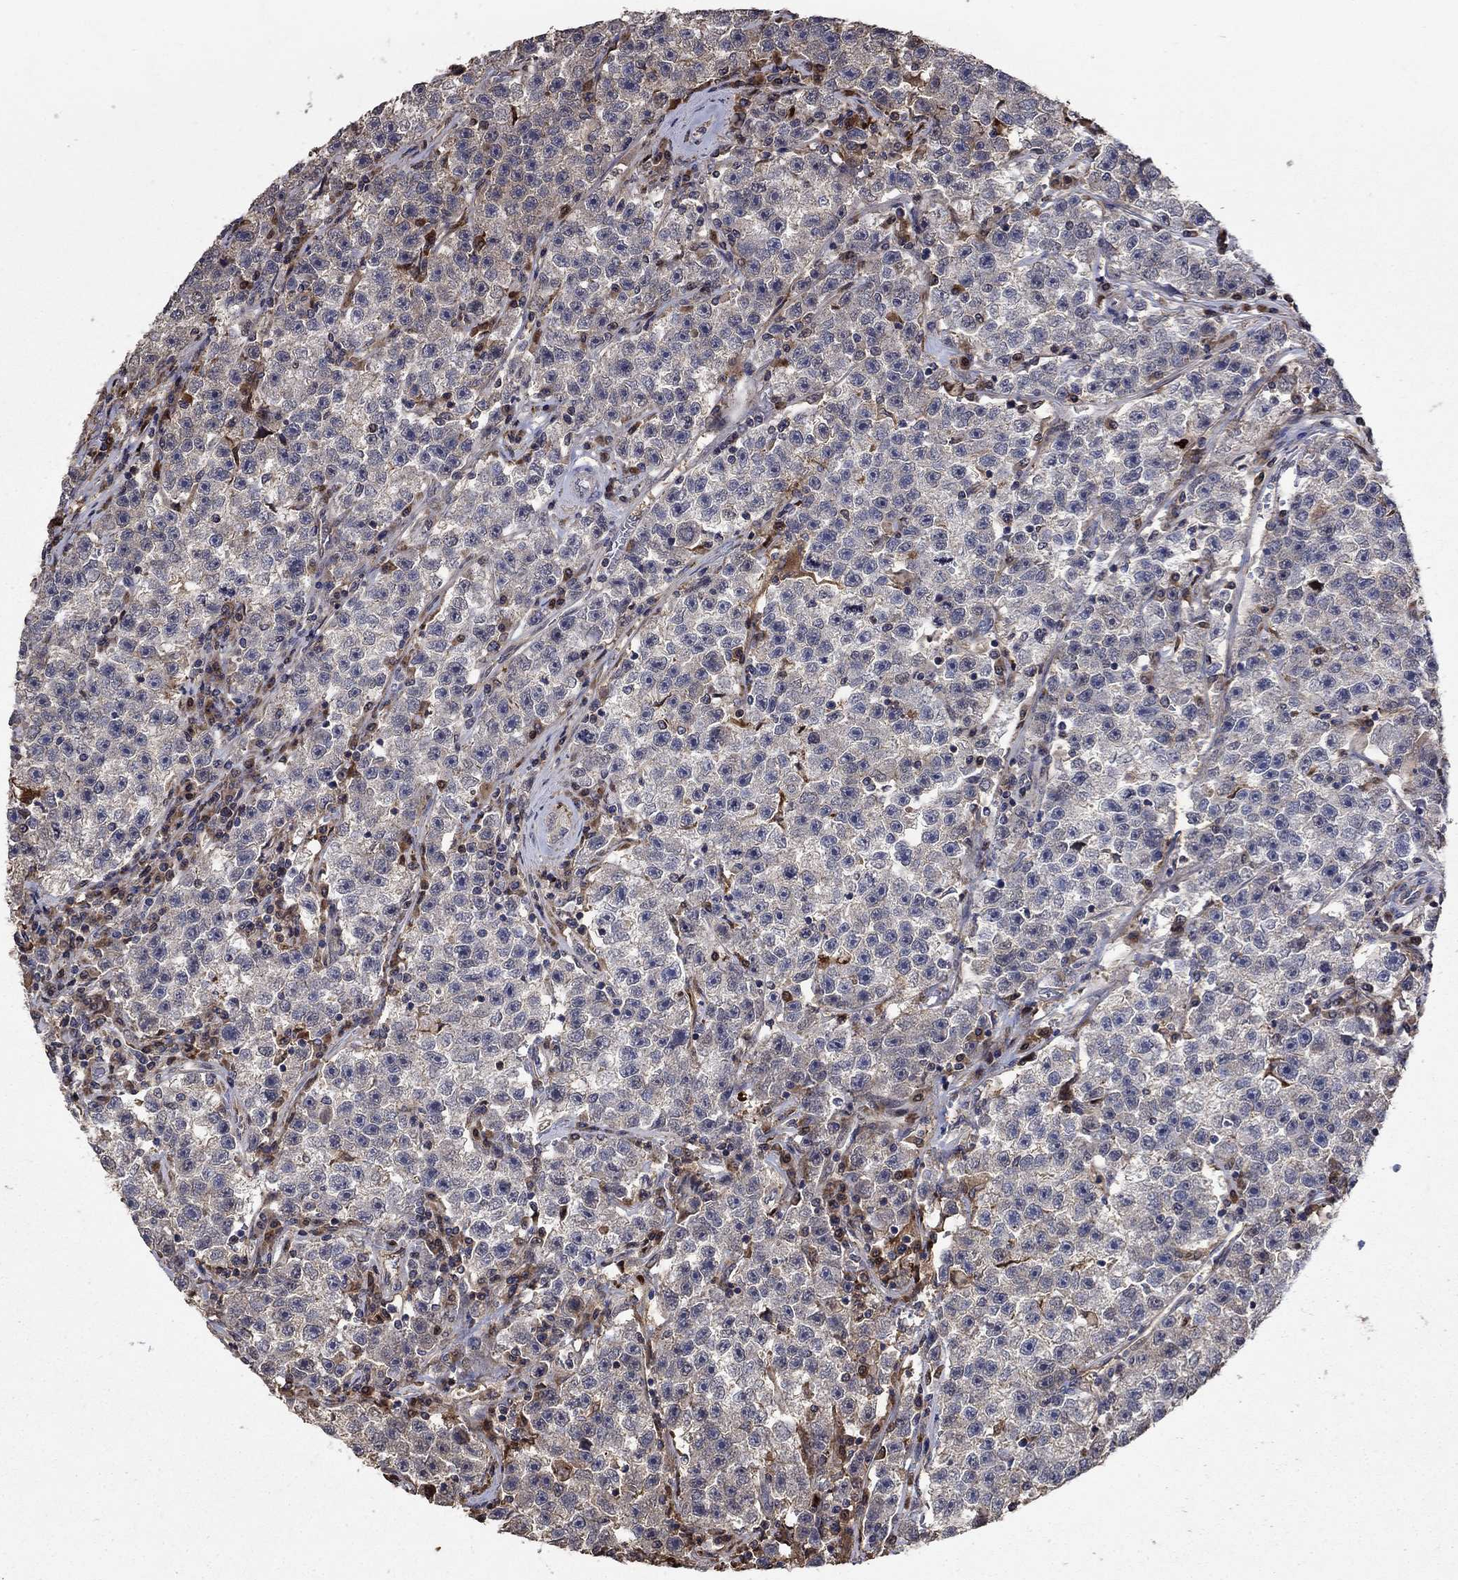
{"staining": {"intensity": "negative", "quantity": "none", "location": "none"}, "tissue": "testis cancer", "cell_type": "Tumor cells", "image_type": "cancer", "snomed": [{"axis": "morphology", "description": "Seminoma, NOS"}, {"axis": "topography", "description": "Testis"}], "caption": "The histopathology image shows no staining of tumor cells in testis cancer.", "gene": "DVL1", "patient": {"sex": "male", "age": 22}}